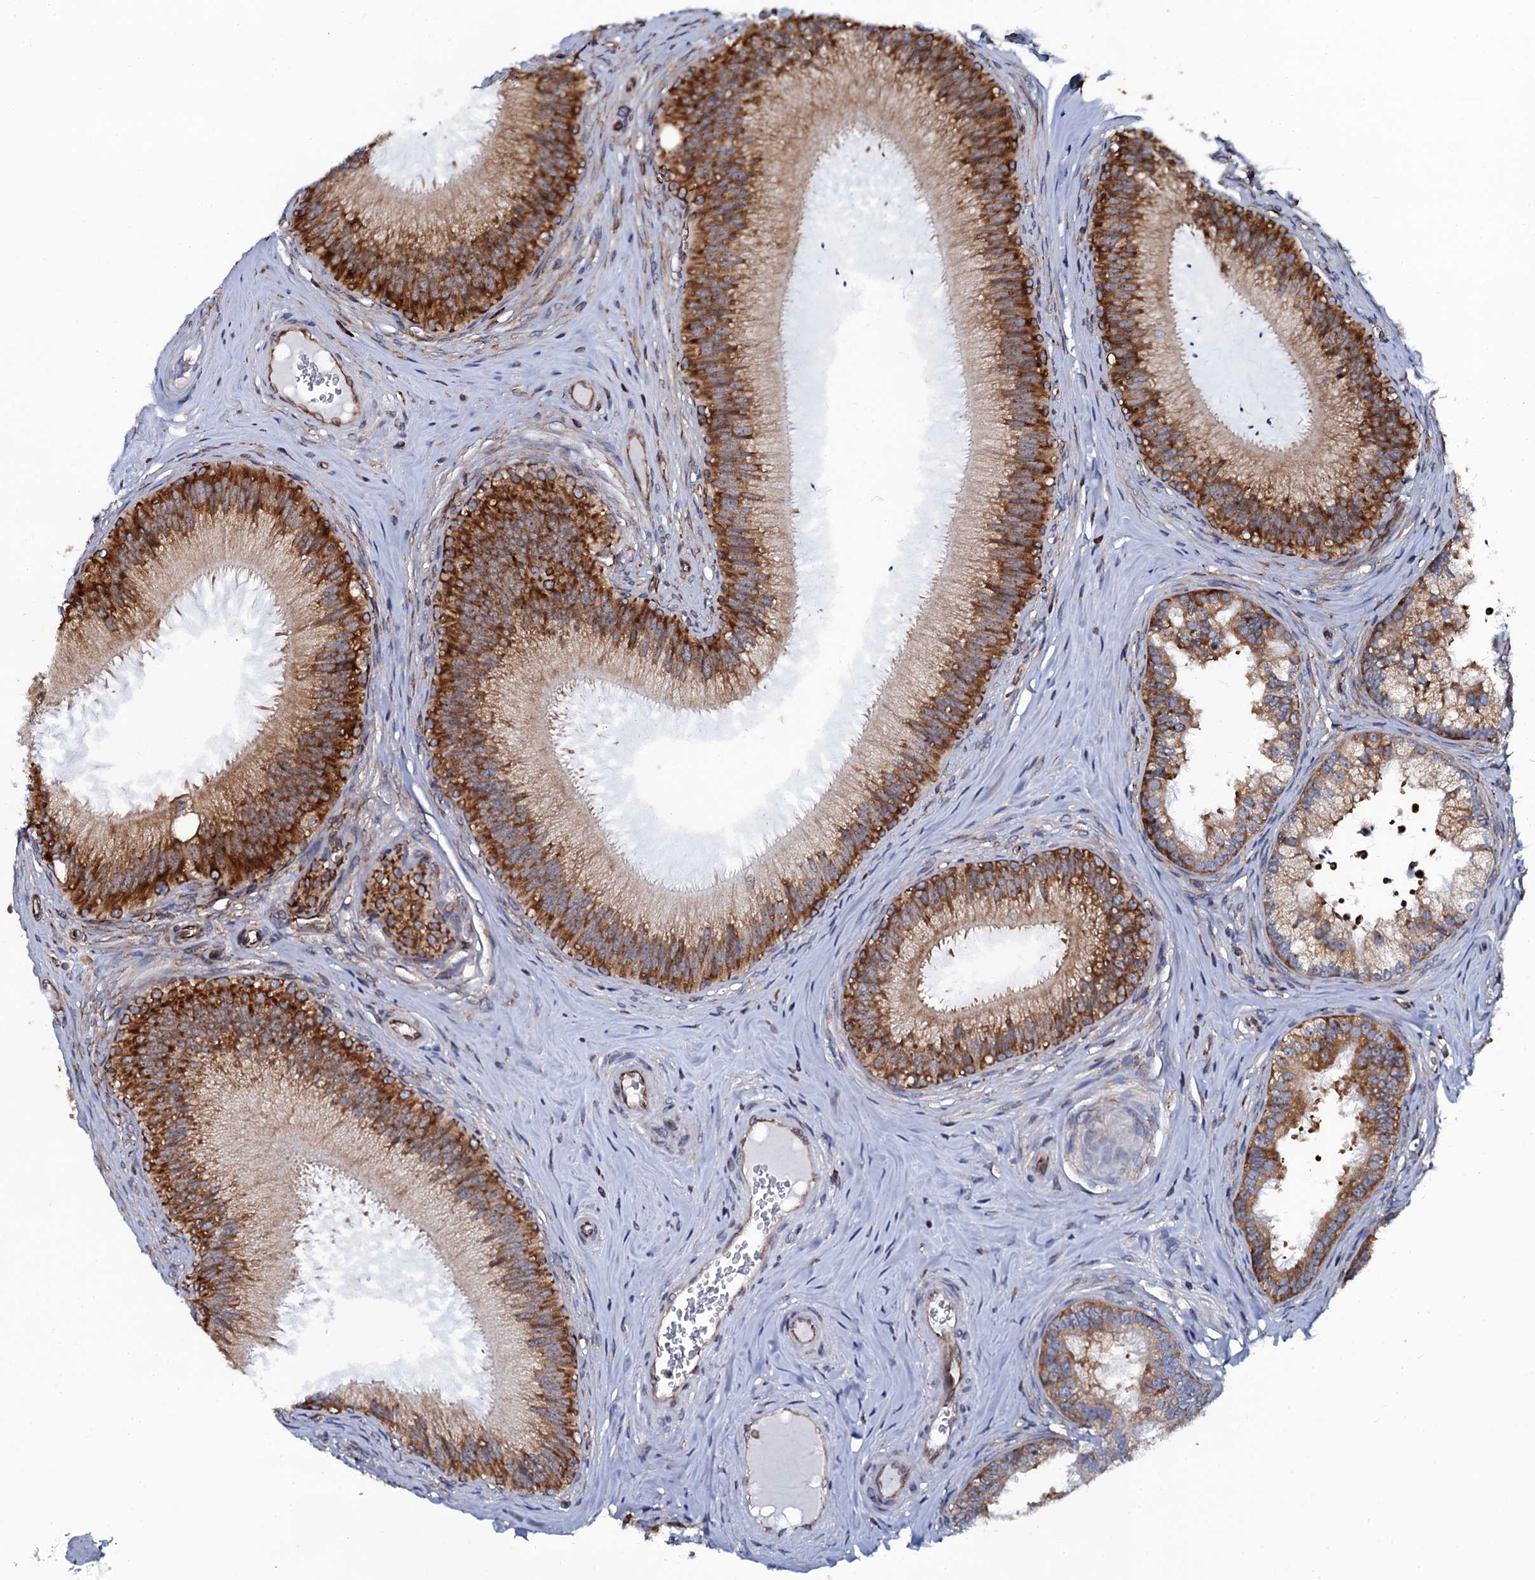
{"staining": {"intensity": "strong", "quantity": ">75%", "location": "cytoplasmic/membranous"}, "tissue": "epididymis", "cell_type": "Glandular cells", "image_type": "normal", "snomed": [{"axis": "morphology", "description": "Normal tissue, NOS"}, {"axis": "topography", "description": "Epididymis"}], "caption": "Strong cytoplasmic/membranous expression is present in about >75% of glandular cells in unremarkable epididymis.", "gene": "SPTY2D1", "patient": {"sex": "male", "age": 46}}